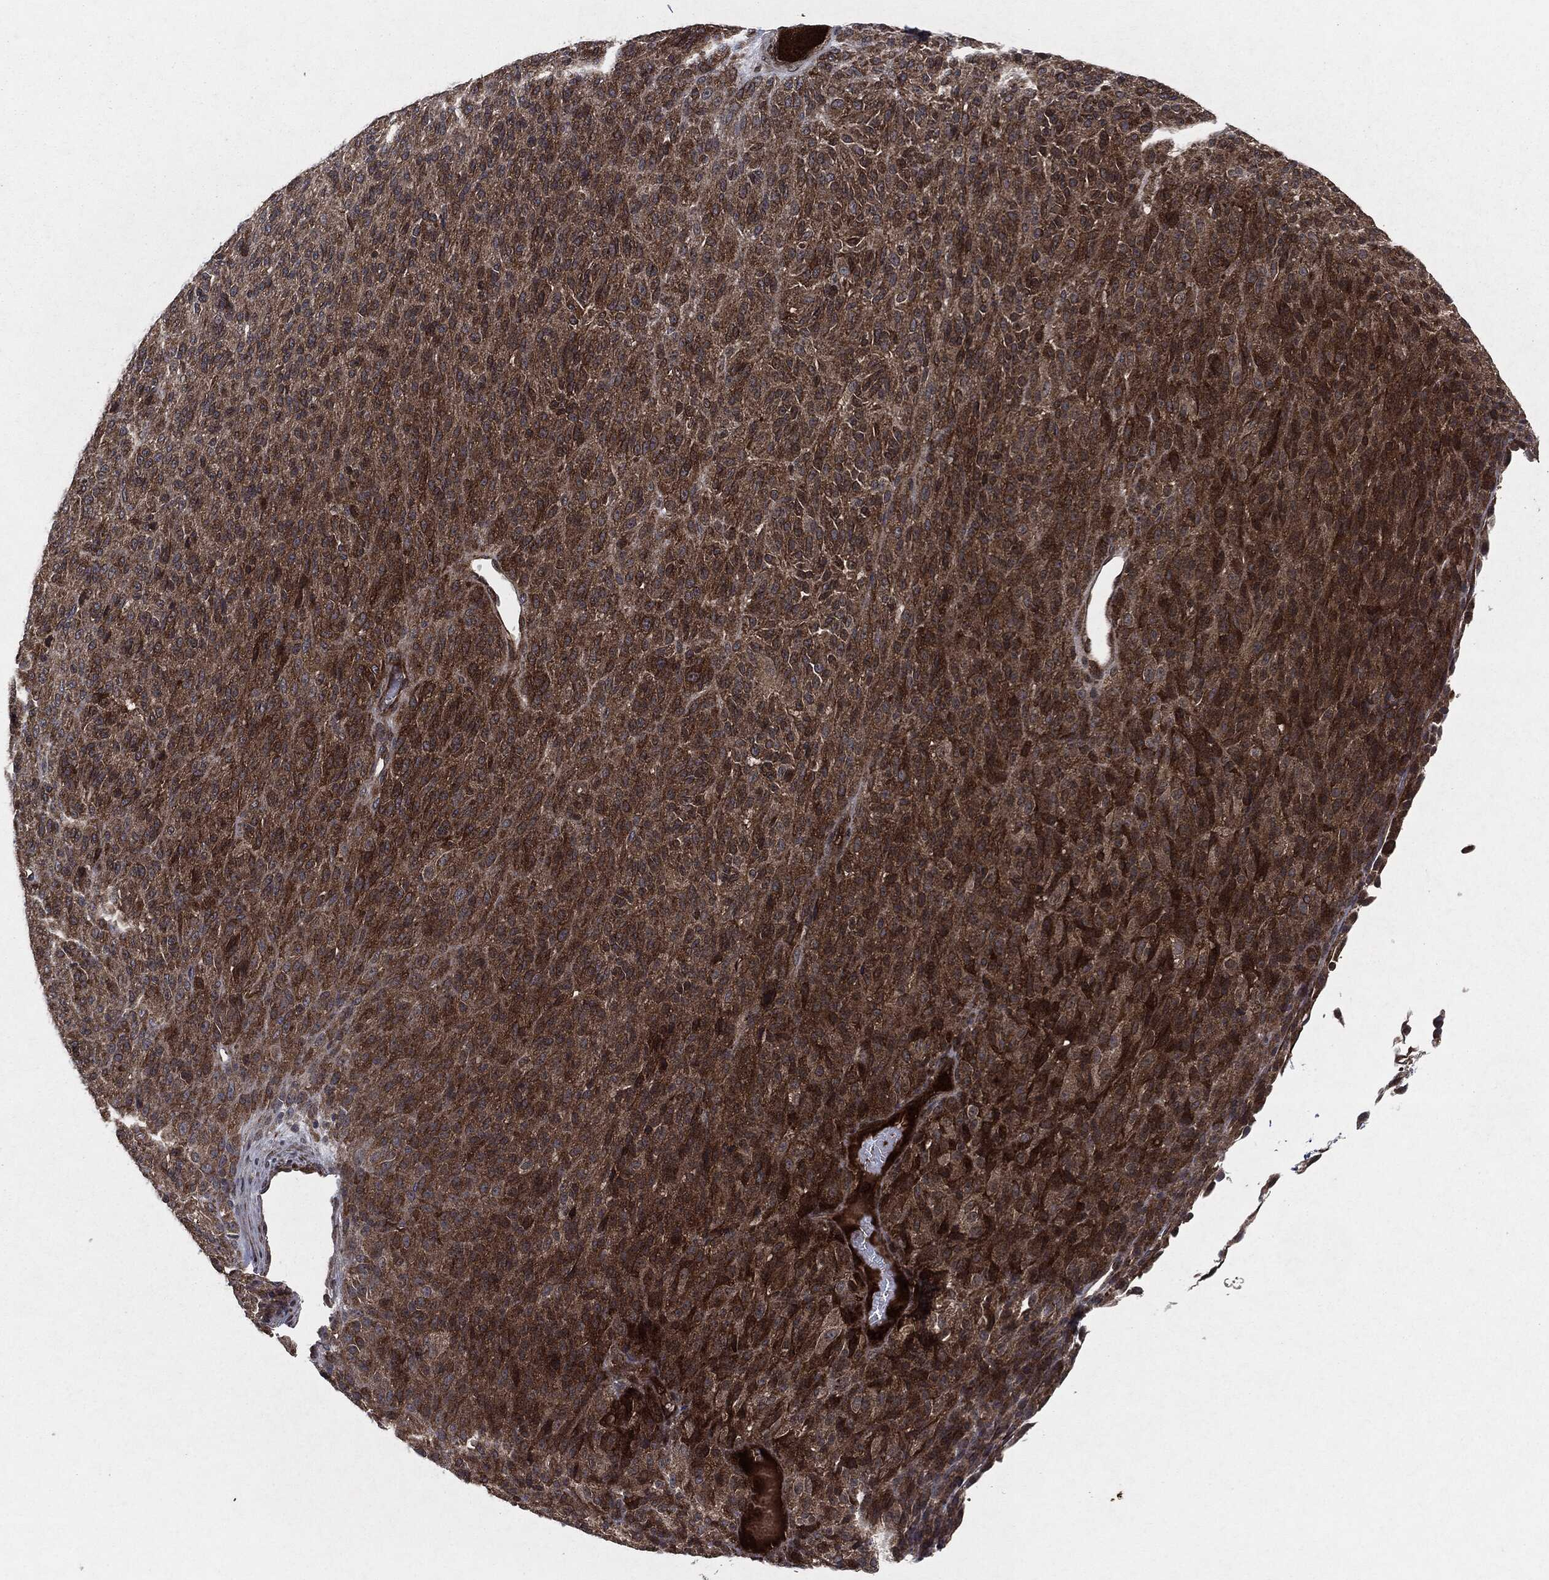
{"staining": {"intensity": "strong", "quantity": "25%-75%", "location": "cytoplasmic/membranous"}, "tissue": "melanoma", "cell_type": "Tumor cells", "image_type": "cancer", "snomed": [{"axis": "morphology", "description": "Malignant melanoma, Metastatic site"}, {"axis": "topography", "description": "Brain"}], "caption": "DAB immunohistochemical staining of human malignant melanoma (metastatic site) shows strong cytoplasmic/membranous protein staining in about 25%-75% of tumor cells.", "gene": "RAF1", "patient": {"sex": "female", "age": 56}}